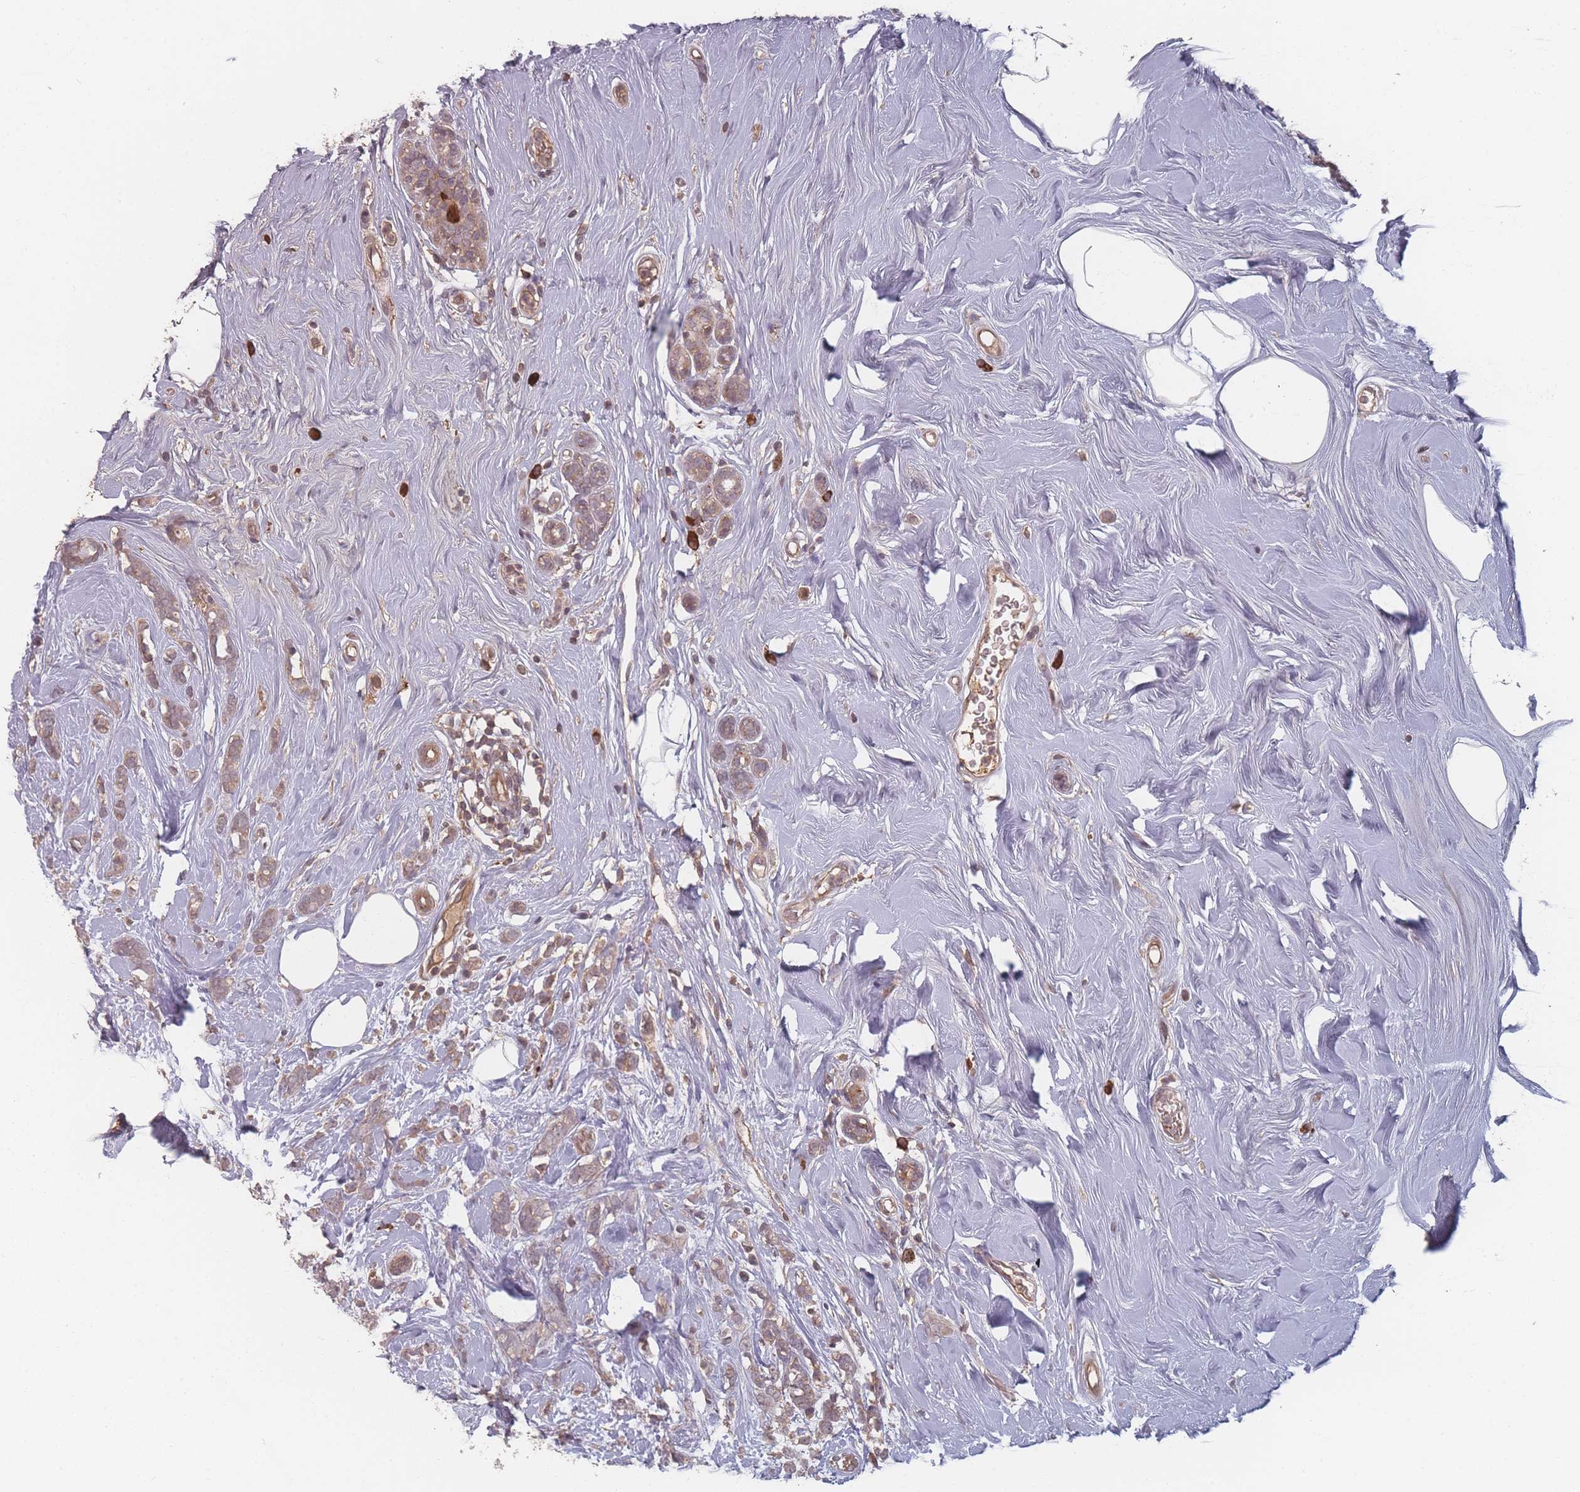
{"staining": {"intensity": "weak", "quantity": ">75%", "location": "cytoplasmic/membranous"}, "tissue": "breast cancer", "cell_type": "Tumor cells", "image_type": "cancer", "snomed": [{"axis": "morphology", "description": "Lobular carcinoma"}, {"axis": "topography", "description": "Breast"}], "caption": "Immunohistochemistry (DAB) staining of breast lobular carcinoma displays weak cytoplasmic/membranous protein positivity in about >75% of tumor cells.", "gene": "HAGH", "patient": {"sex": "female", "age": 58}}